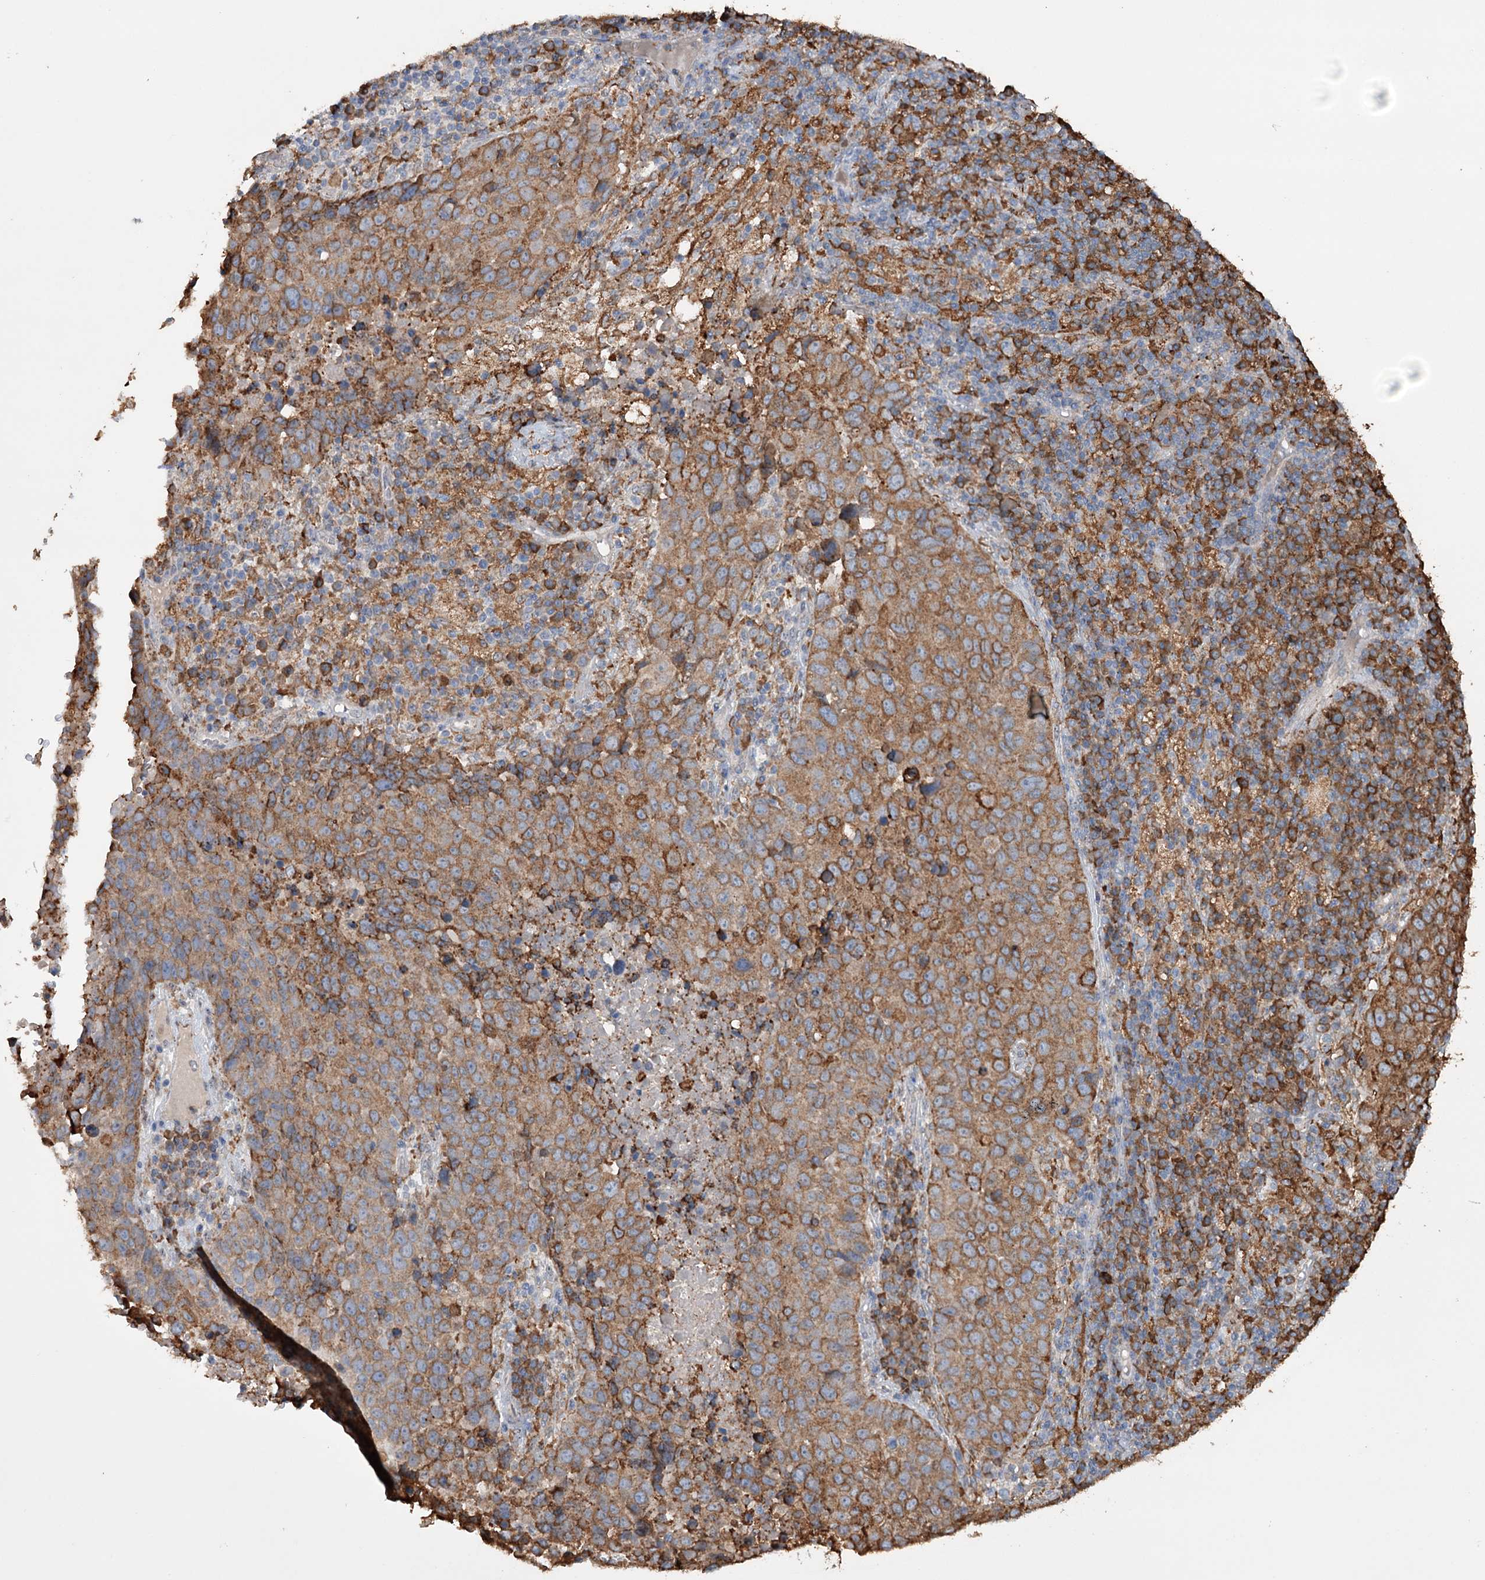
{"staining": {"intensity": "moderate", "quantity": ">75%", "location": "cytoplasmic/membranous"}, "tissue": "lung cancer", "cell_type": "Tumor cells", "image_type": "cancer", "snomed": [{"axis": "morphology", "description": "Squamous cell carcinoma, NOS"}, {"axis": "topography", "description": "Lung"}], "caption": "IHC (DAB (3,3'-diaminobenzidine)) staining of human lung cancer (squamous cell carcinoma) demonstrates moderate cytoplasmic/membranous protein staining in about >75% of tumor cells.", "gene": "TRIM71", "patient": {"sex": "male", "age": 73}}